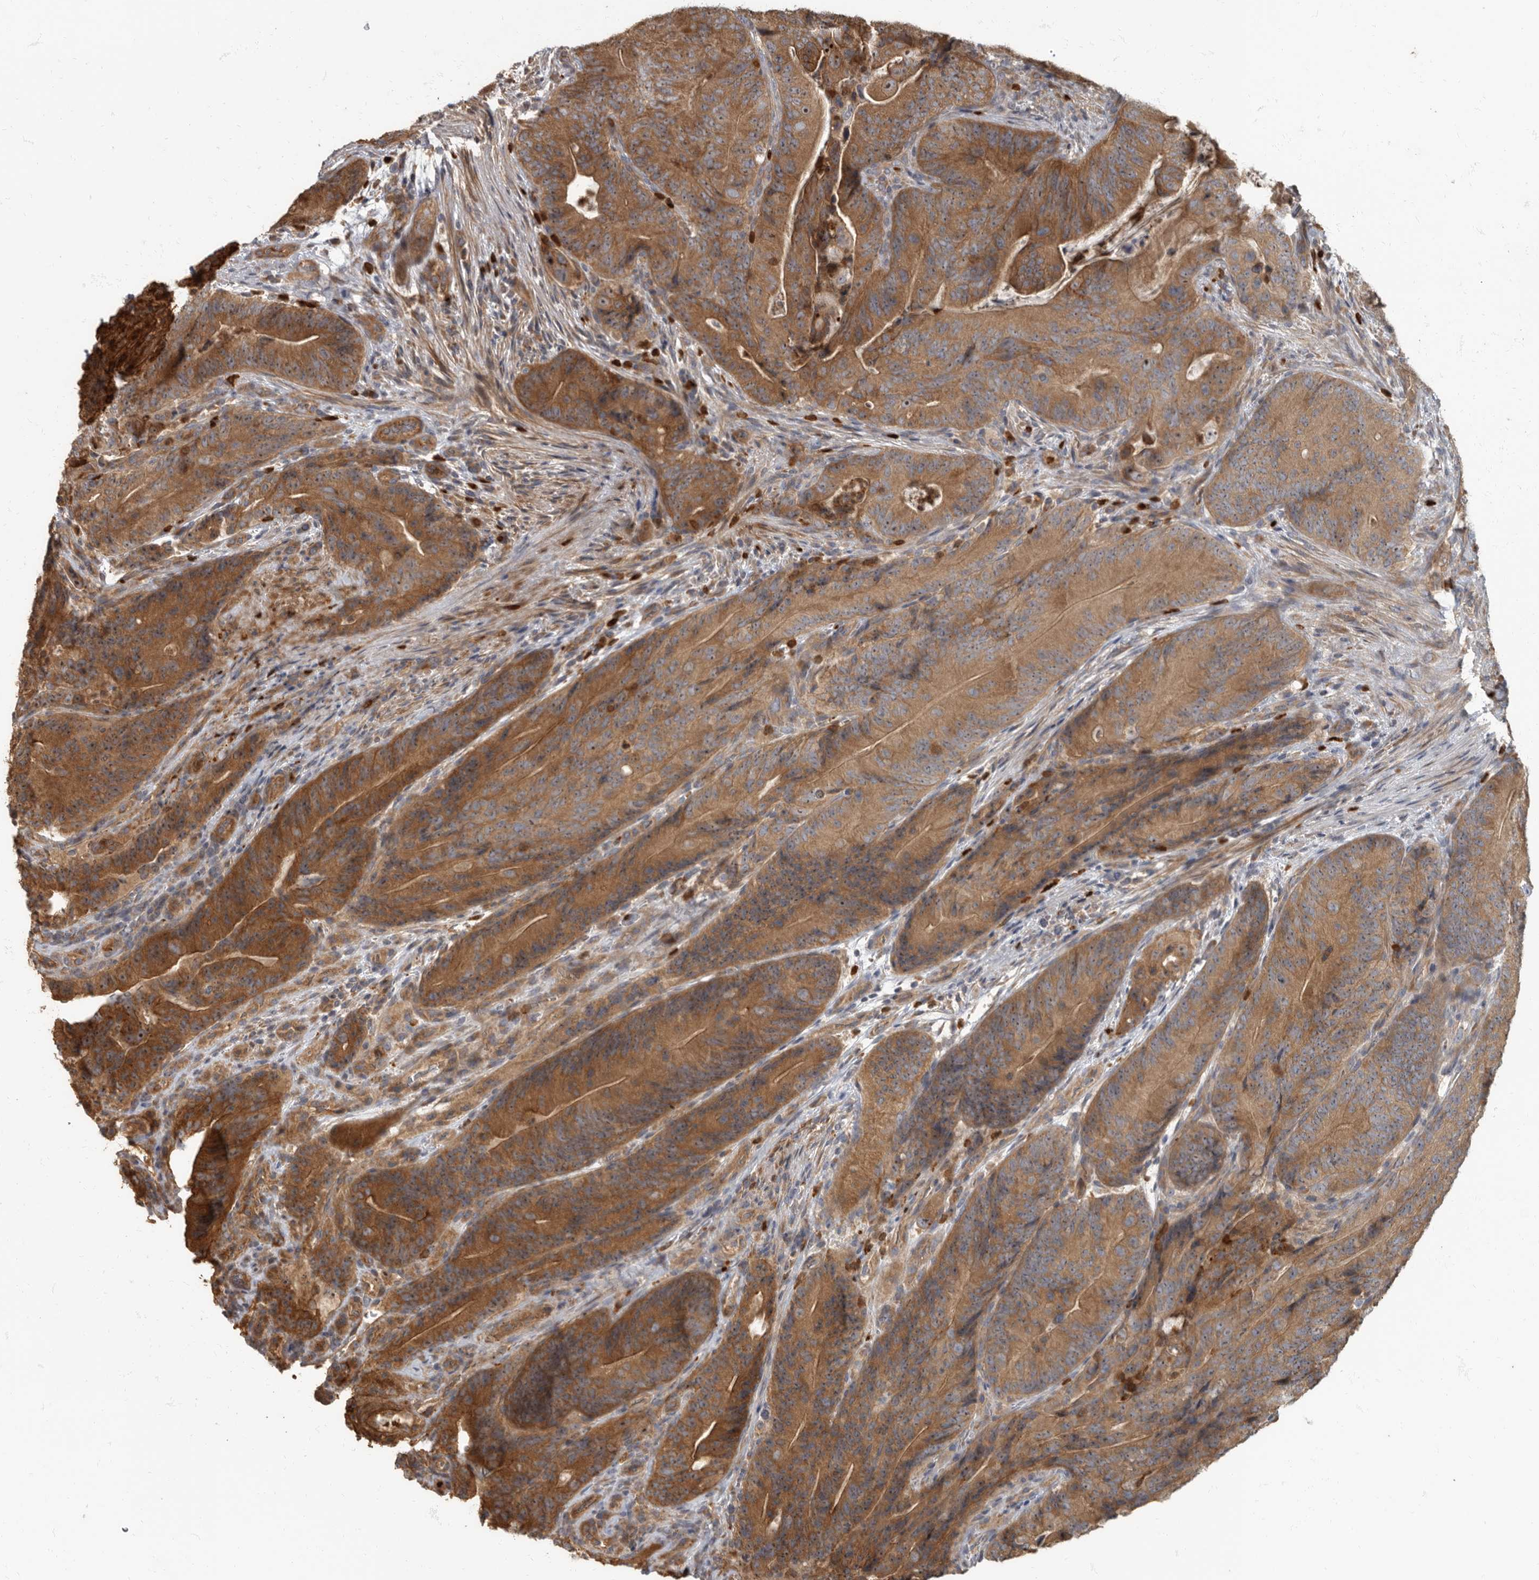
{"staining": {"intensity": "moderate", "quantity": "25%-75%", "location": "cytoplasmic/membranous"}, "tissue": "colorectal cancer", "cell_type": "Tumor cells", "image_type": "cancer", "snomed": [{"axis": "morphology", "description": "Normal tissue, NOS"}, {"axis": "topography", "description": "Colon"}], "caption": "Tumor cells show medium levels of moderate cytoplasmic/membranous expression in approximately 25%-75% of cells in human colorectal cancer.", "gene": "DAAM1", "patient": {"sex": "female", "age": 82}}